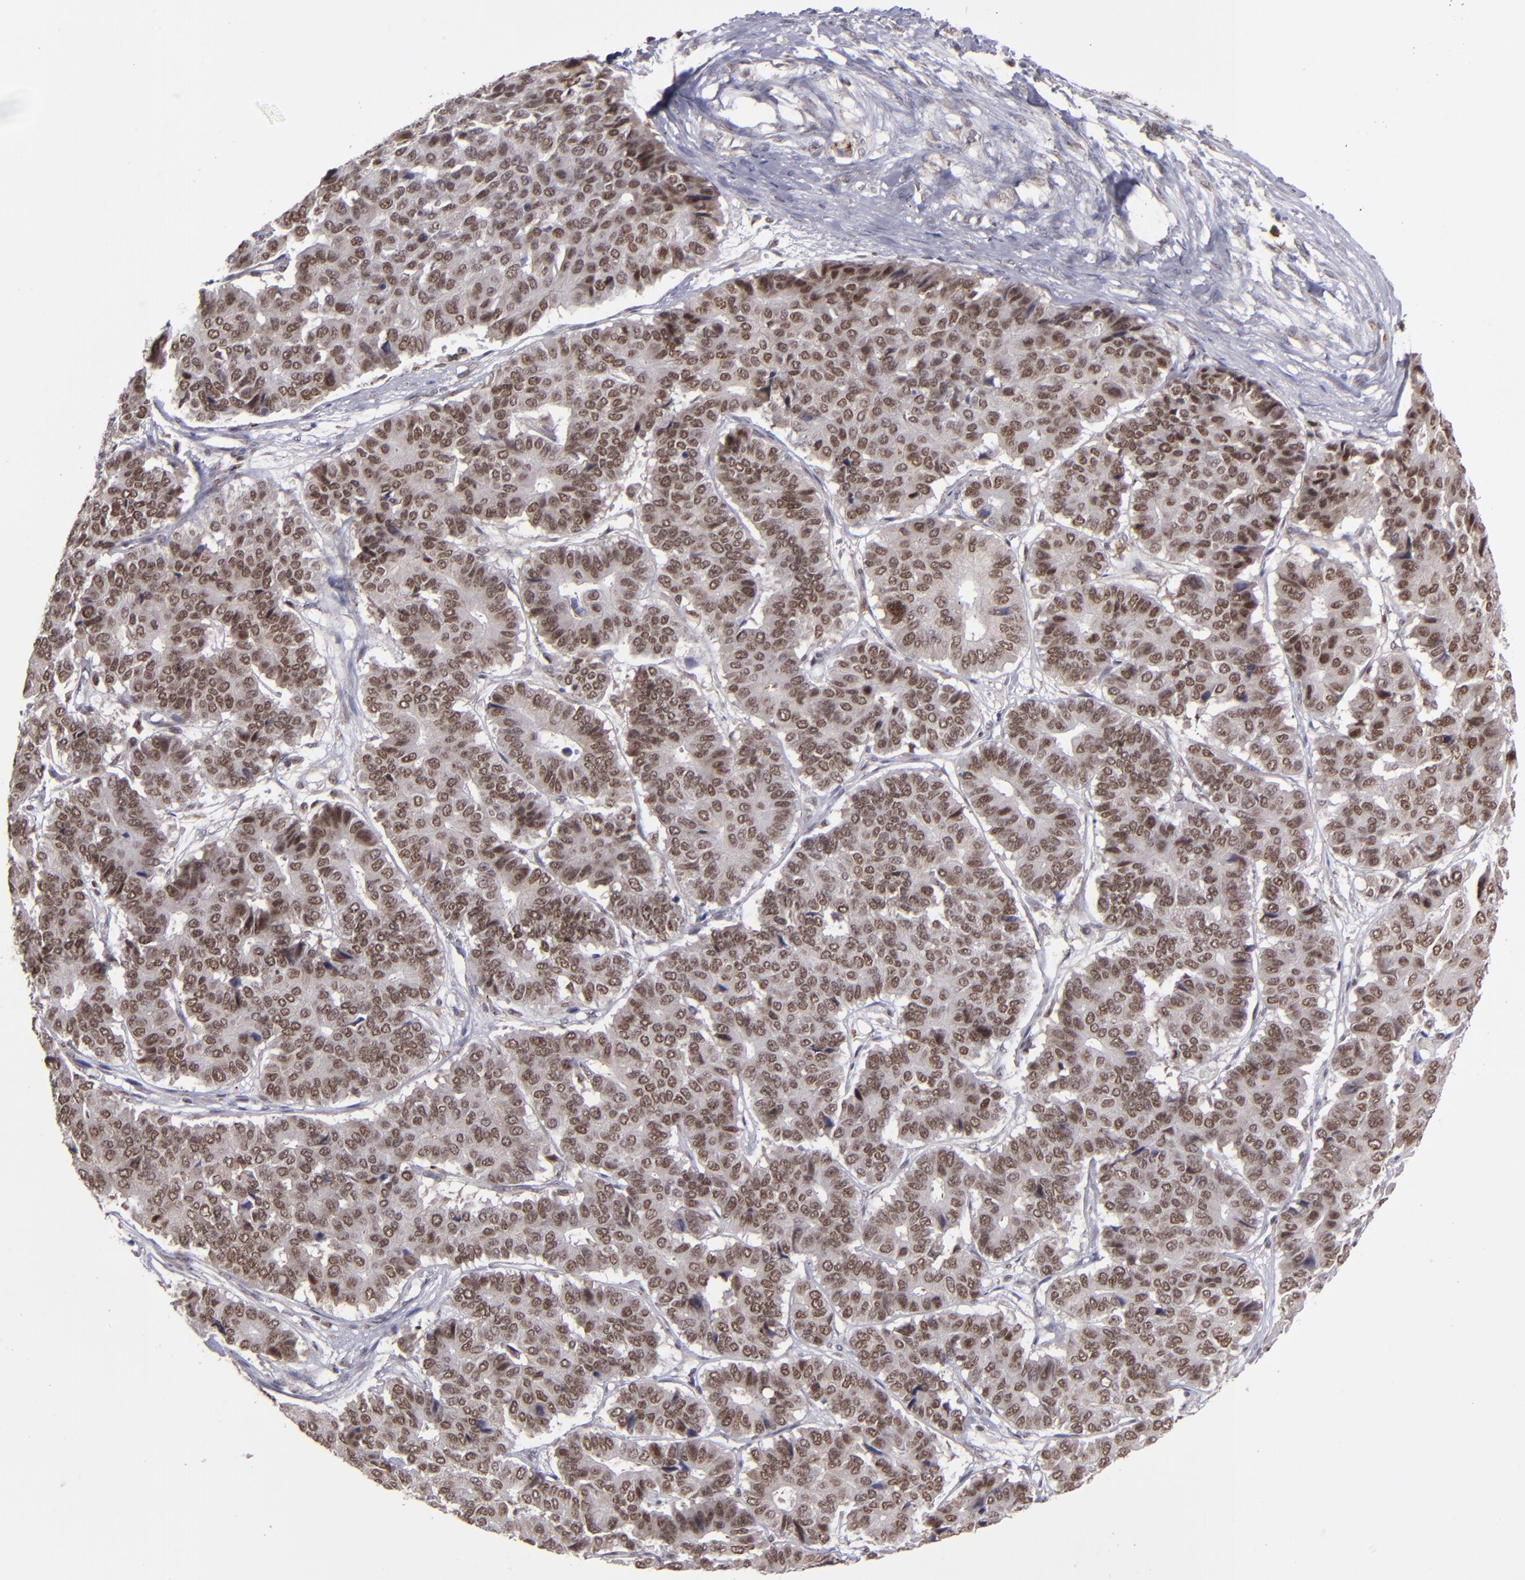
{"staining": {"intensity": "moderate", "quantity": ">75%", "location": "nuclear"}, "tissue": "pancreatic cancer", "cell_type": "Tumor cells", "image_type": "cancer", "snomed": [{"axis": "morphology", "description": "Adenocarcinoma, NOS"}, {"axis": "topography", "description": "Pancreas"}], "caption": "This is an image of immunohistochemistry (IHC) staining of pancreatic cancer, which shows moderate staining in the nuclear of tumor cells.", "gene": "RREB1", "patient": {"sex": "male", "age": 50}}